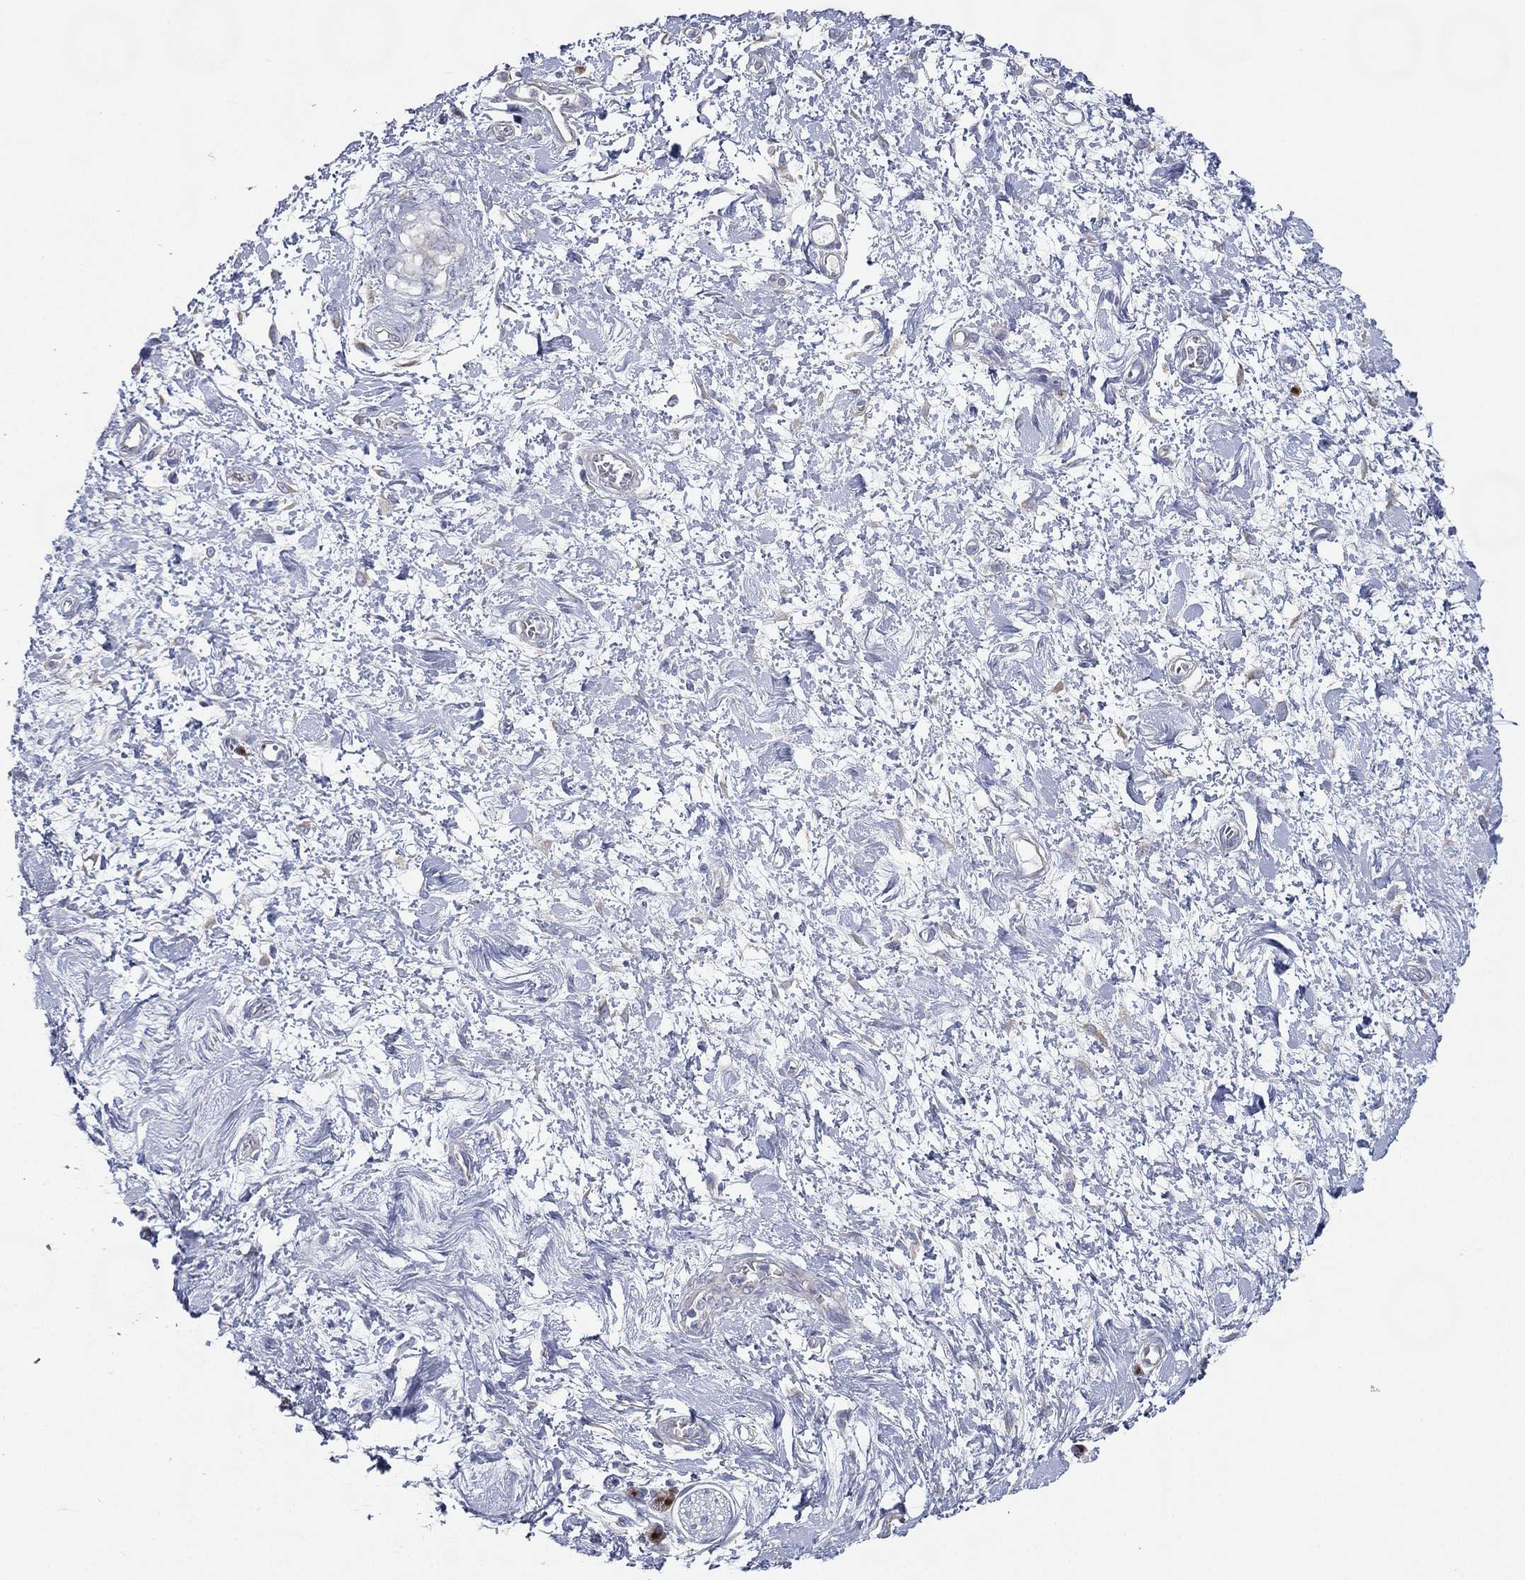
{"staining": {"intensity": "negative", "quantity": "none", "location": "none"}, "tissue": "stomach cancer", "cell_type": "Tumor cells", "image_type": "cancer", "snomed": [{"axis": "morphology", "description": "Normal tissue, NOS"}, {"axis": "morphology", "description": "Adenocarcinoma, NOS"}, {"axis": "topography", "description": "Stomach"}], "caption": "An immunohistochemistry micrograph of adenocarcinoma (stomach) is shown. There is no staining in tumor cells of adenocarcinoma (stomach).", "gene": "ATP8A2", "patient": {"sex": "female", "age": 64}}